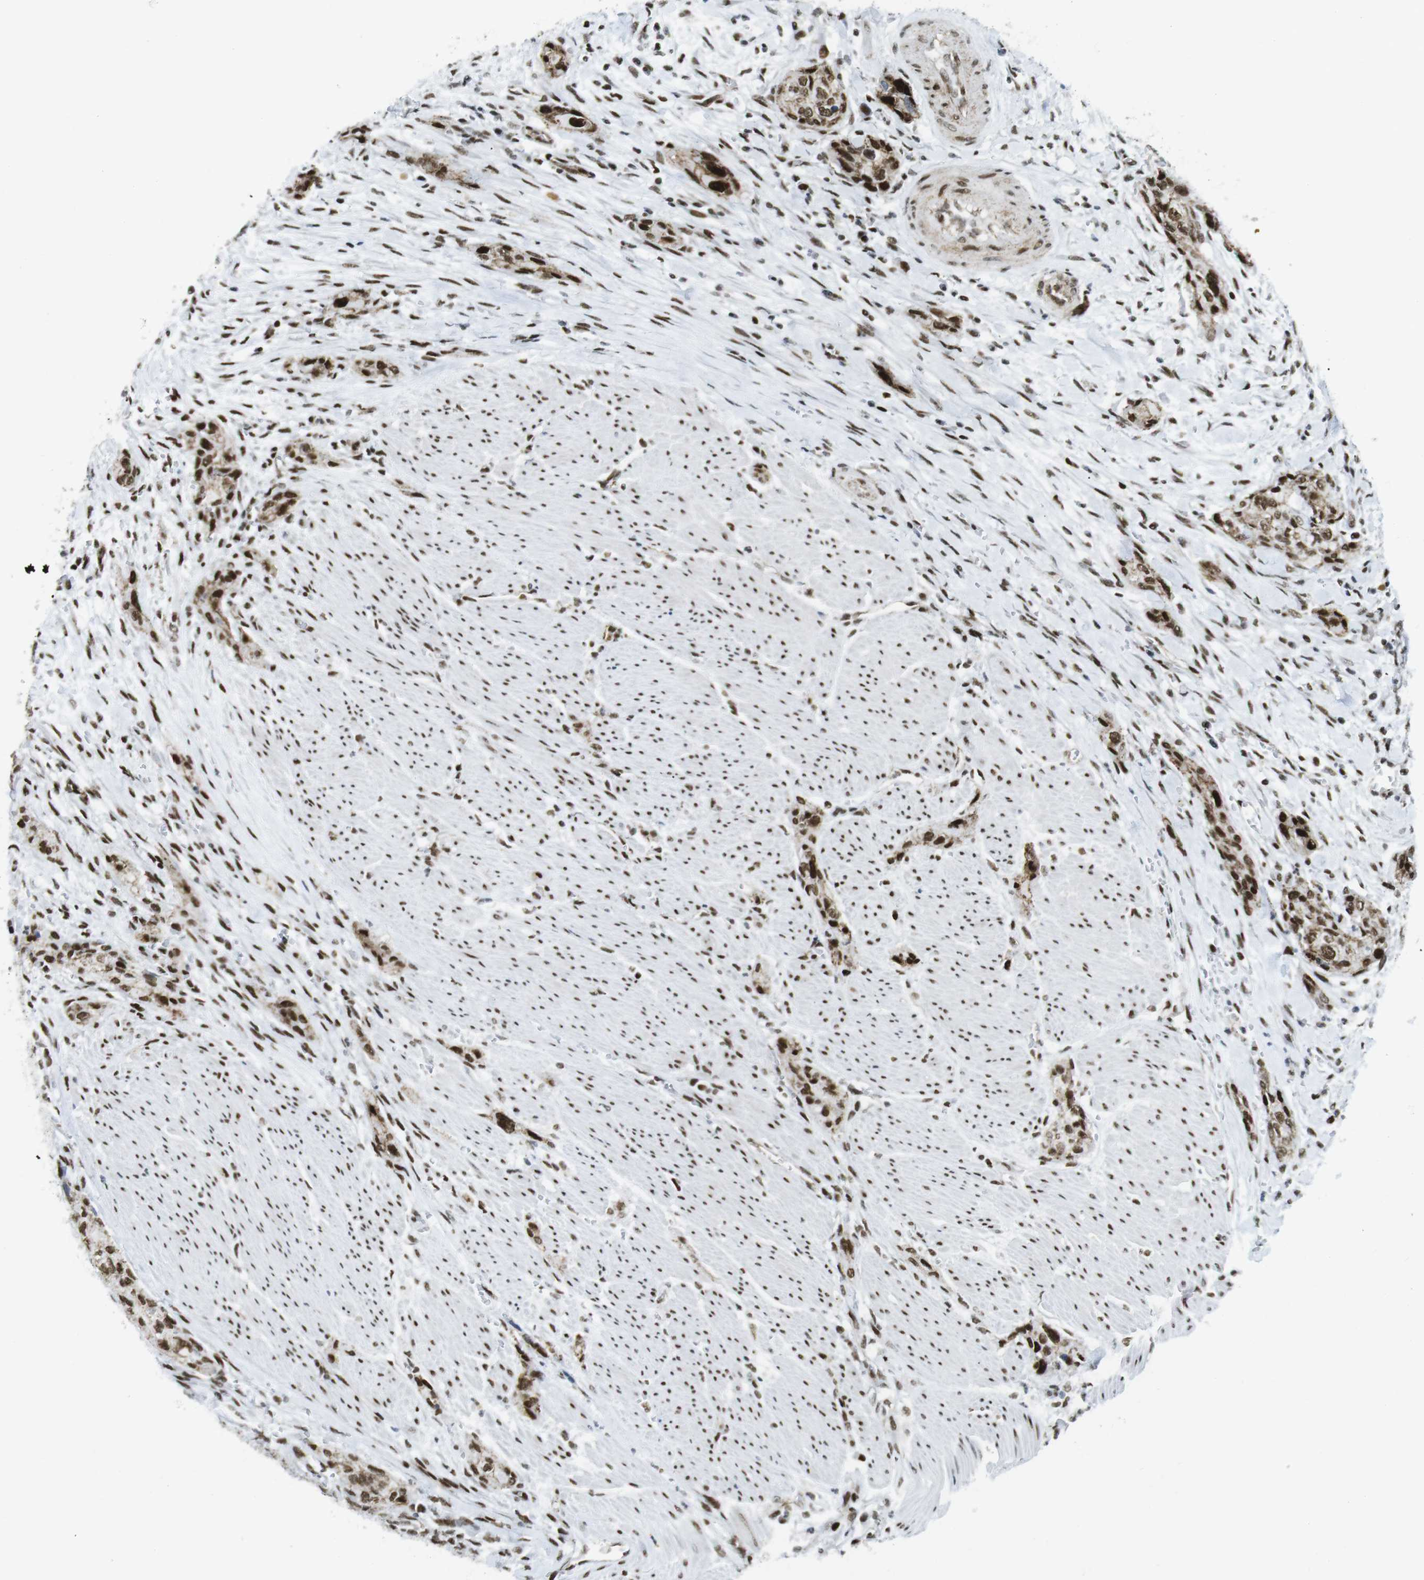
{"staining": {"intensity": "strong", "quantity": ">75%", "location": "nuclear"}, "tissue": "urothelial cancer", "cell_type": "Tumor cells", "image_type": "cancer", "snomed": [{"axis": "morphology", "description": "Urothelial carcinoma, High grade"}, {"axis": "topography", "description": "Urinary bladder"}], "caption": "A photomicrograph showing strong nuclear expression in about >75% of tumor cells in high-grade urothelial carcinoma, as visualized by brown immunohistochemical staining.", "gene": "ARID1A", "patient": {"sex": "male", "age": 35}}